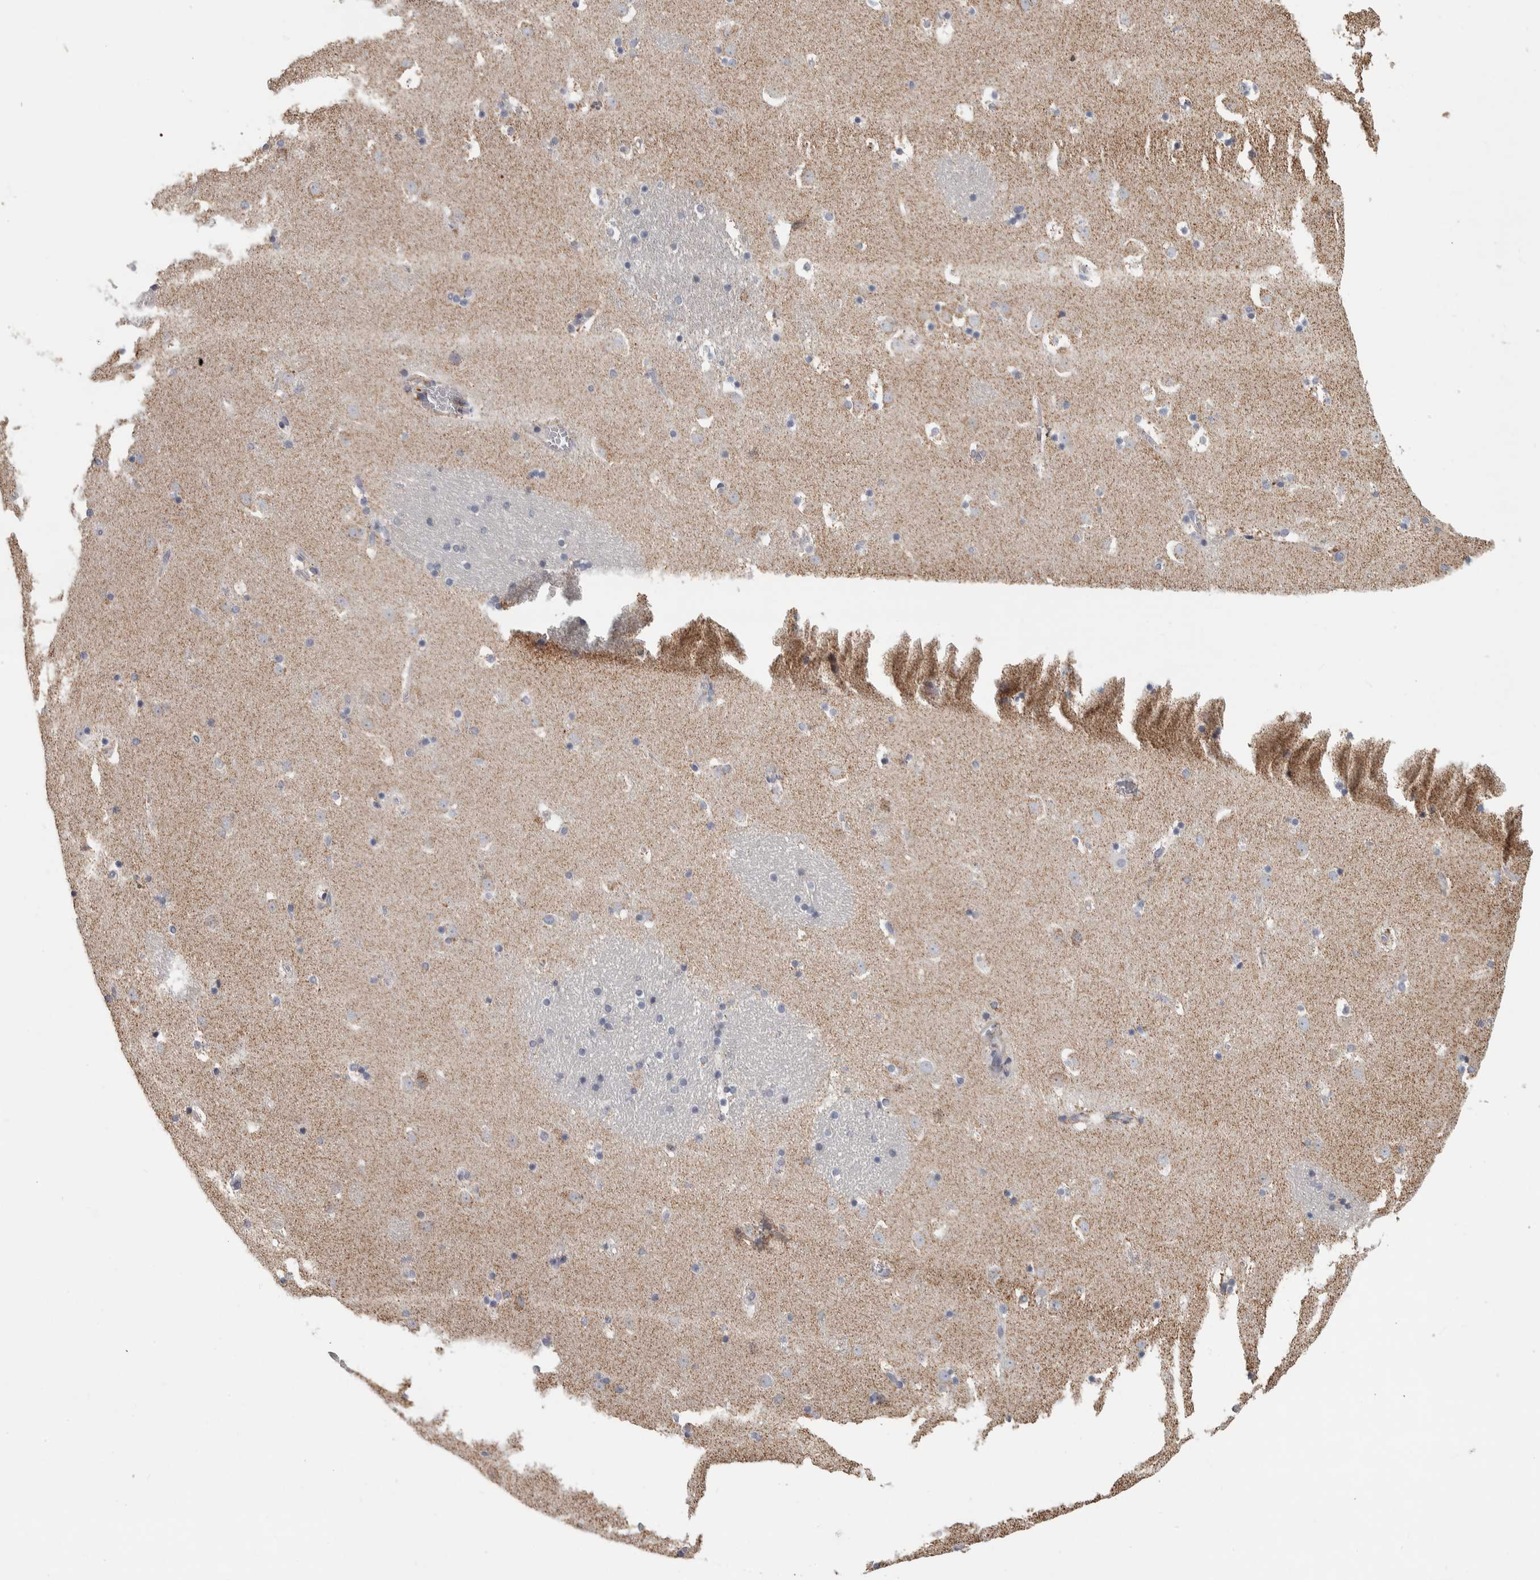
{"staining": {"intensity": "negative", "quantity": "none", "location": "none"}, "tissue": "caudate", "cell_type": "Glial cells", "image_type": "normal", "snomed": [{"axis": "morphology", "description": "Normal tissue, NOS"}, {"axis": "topography", "description": "Lateral ventricle wall"}], "caption": "Immunohistochemistry (IHC) of normal caudate exhibits no expression in glial cells.", "gene": "FAM78A", "patient": {"sex": "male", "age": 45}}